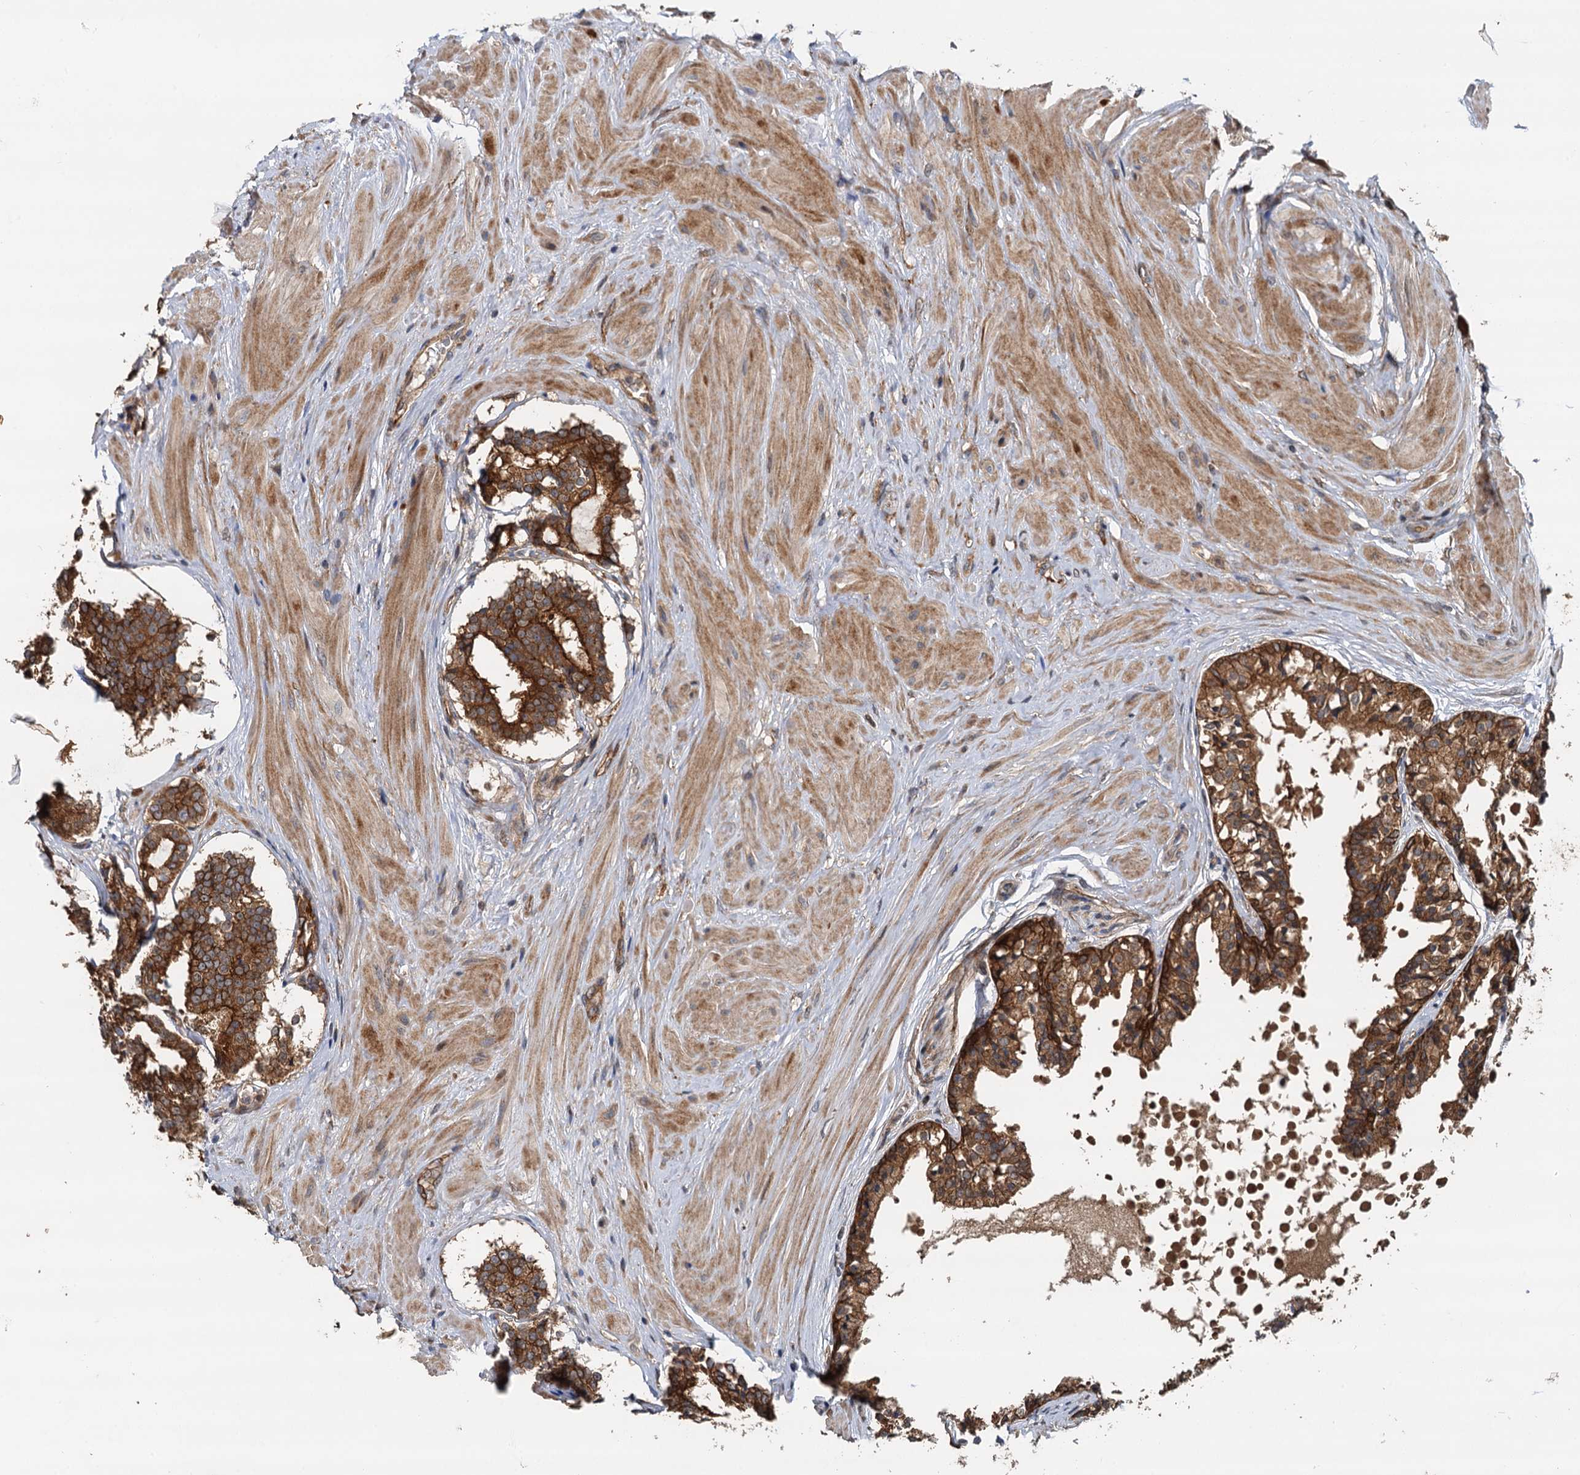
{"staining": {"intensity": "strong", "quantity": ">75%", "location": "cytoplasmic/membranous"}, "tissue": "prostate cancer", "cell_type": "Tumor cells", "image_type": "cancer", "snomed": [{"axis": "morphology", "description": "Adenocarcinoma, High grade"}, {"axis": "topography", "description": "Prostate"}], "caption": "The histopathology image displays immunohistochemical staining of prostate cancer. There is strong cytoplasmic/membranous expression is seen in approximately >75% of tumor cells.", "gene": "LRRK2", "patient": {"sex": "male", "age": 58}}